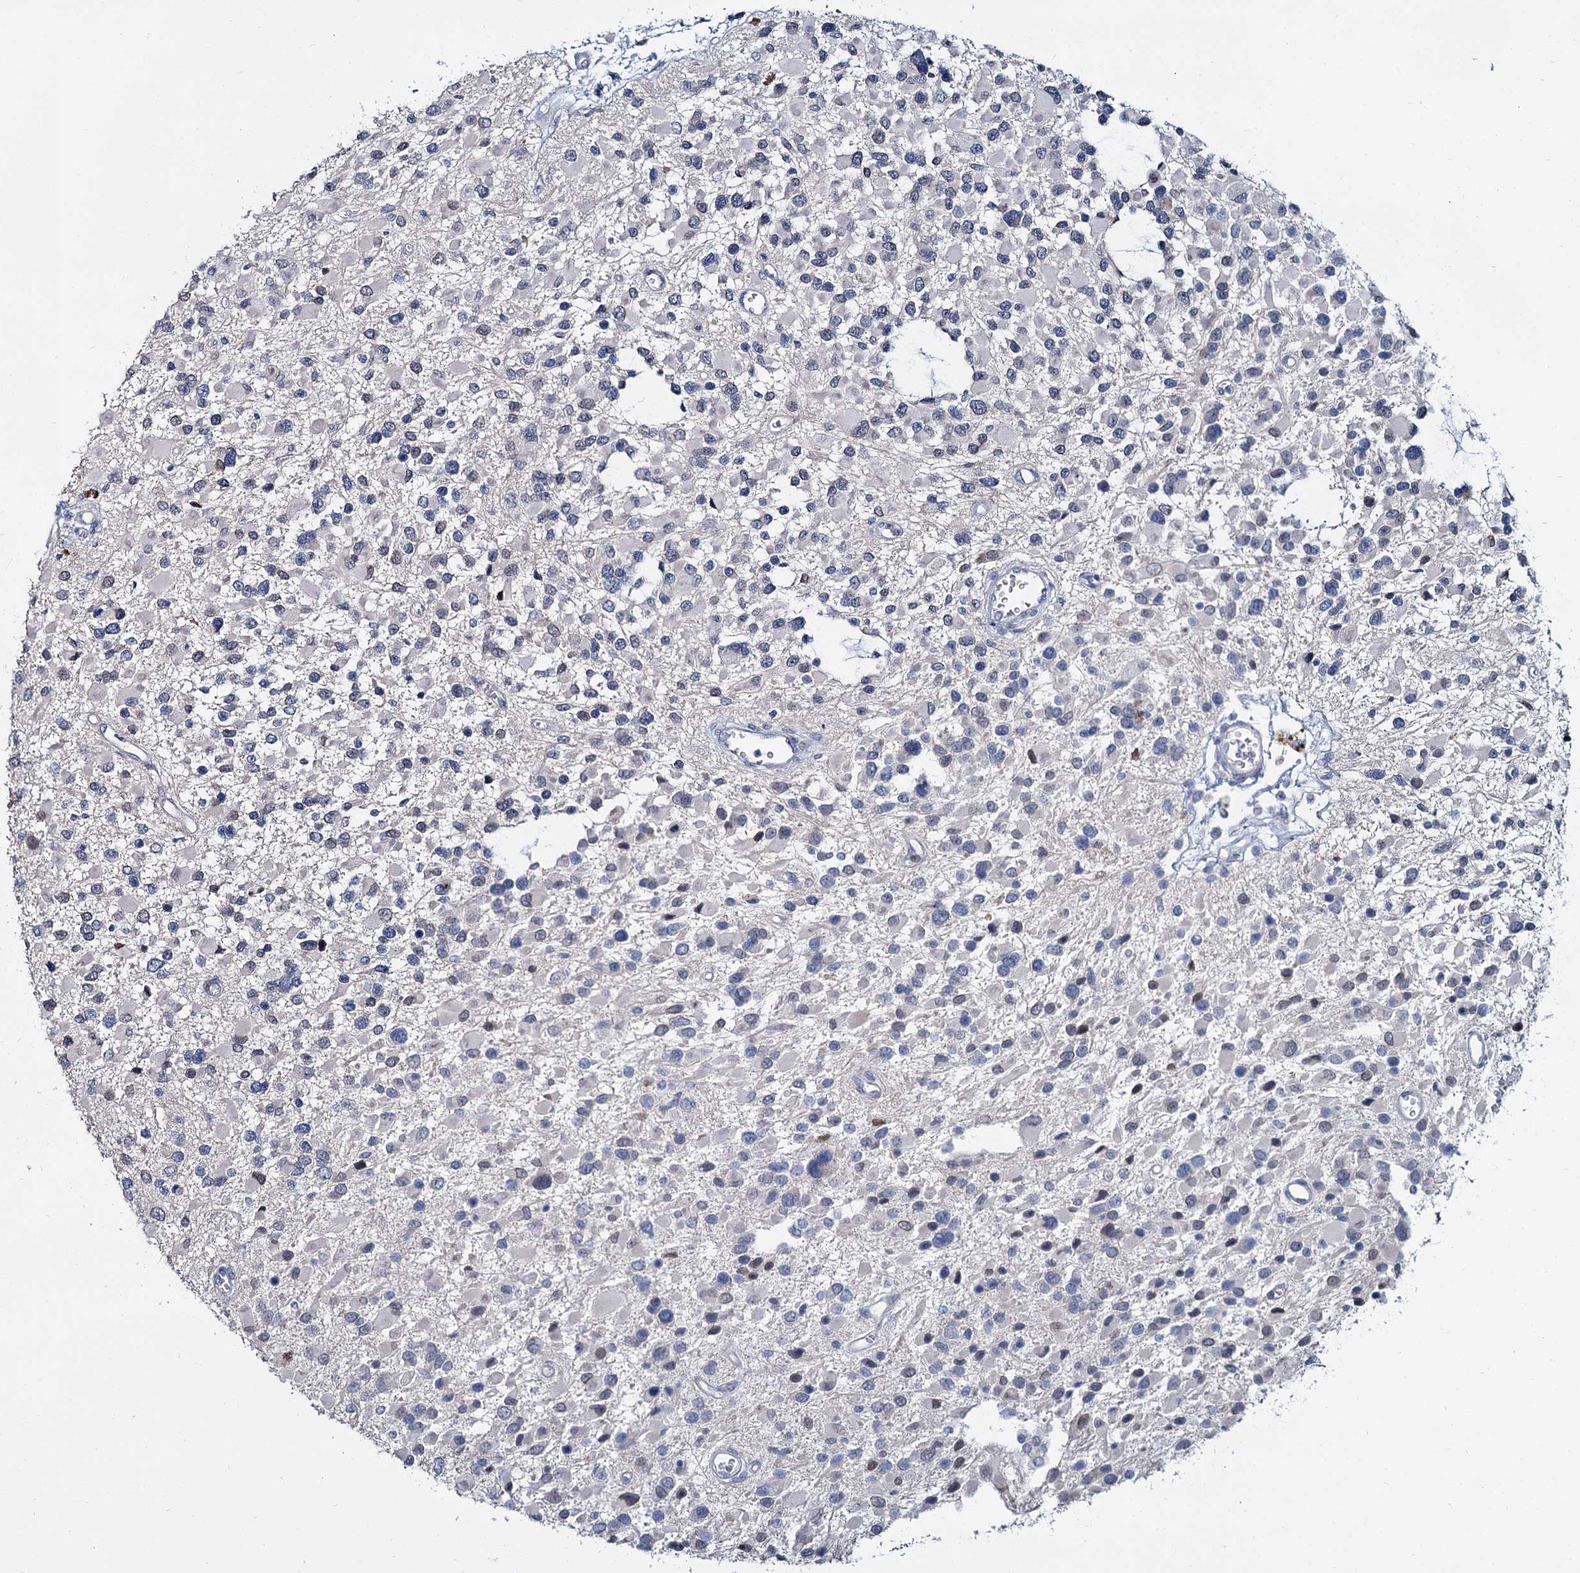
{"staining": {"intensity": "negative", "quantity": "none", "location": "none"}, "tissue": "glioma", "cell_type": "Tumor cells", "image_type": "cancer", "snomed": [{"axis": "morphology", "description": "Glioma, malignant, High grade"}, {"axis": "topography", "description": "Brain"}], "caption": "Tumor cells show no significant protein positivity in glioma.", "gene": "ACRBP", "patient": {"sex": "male", "age": 53}}